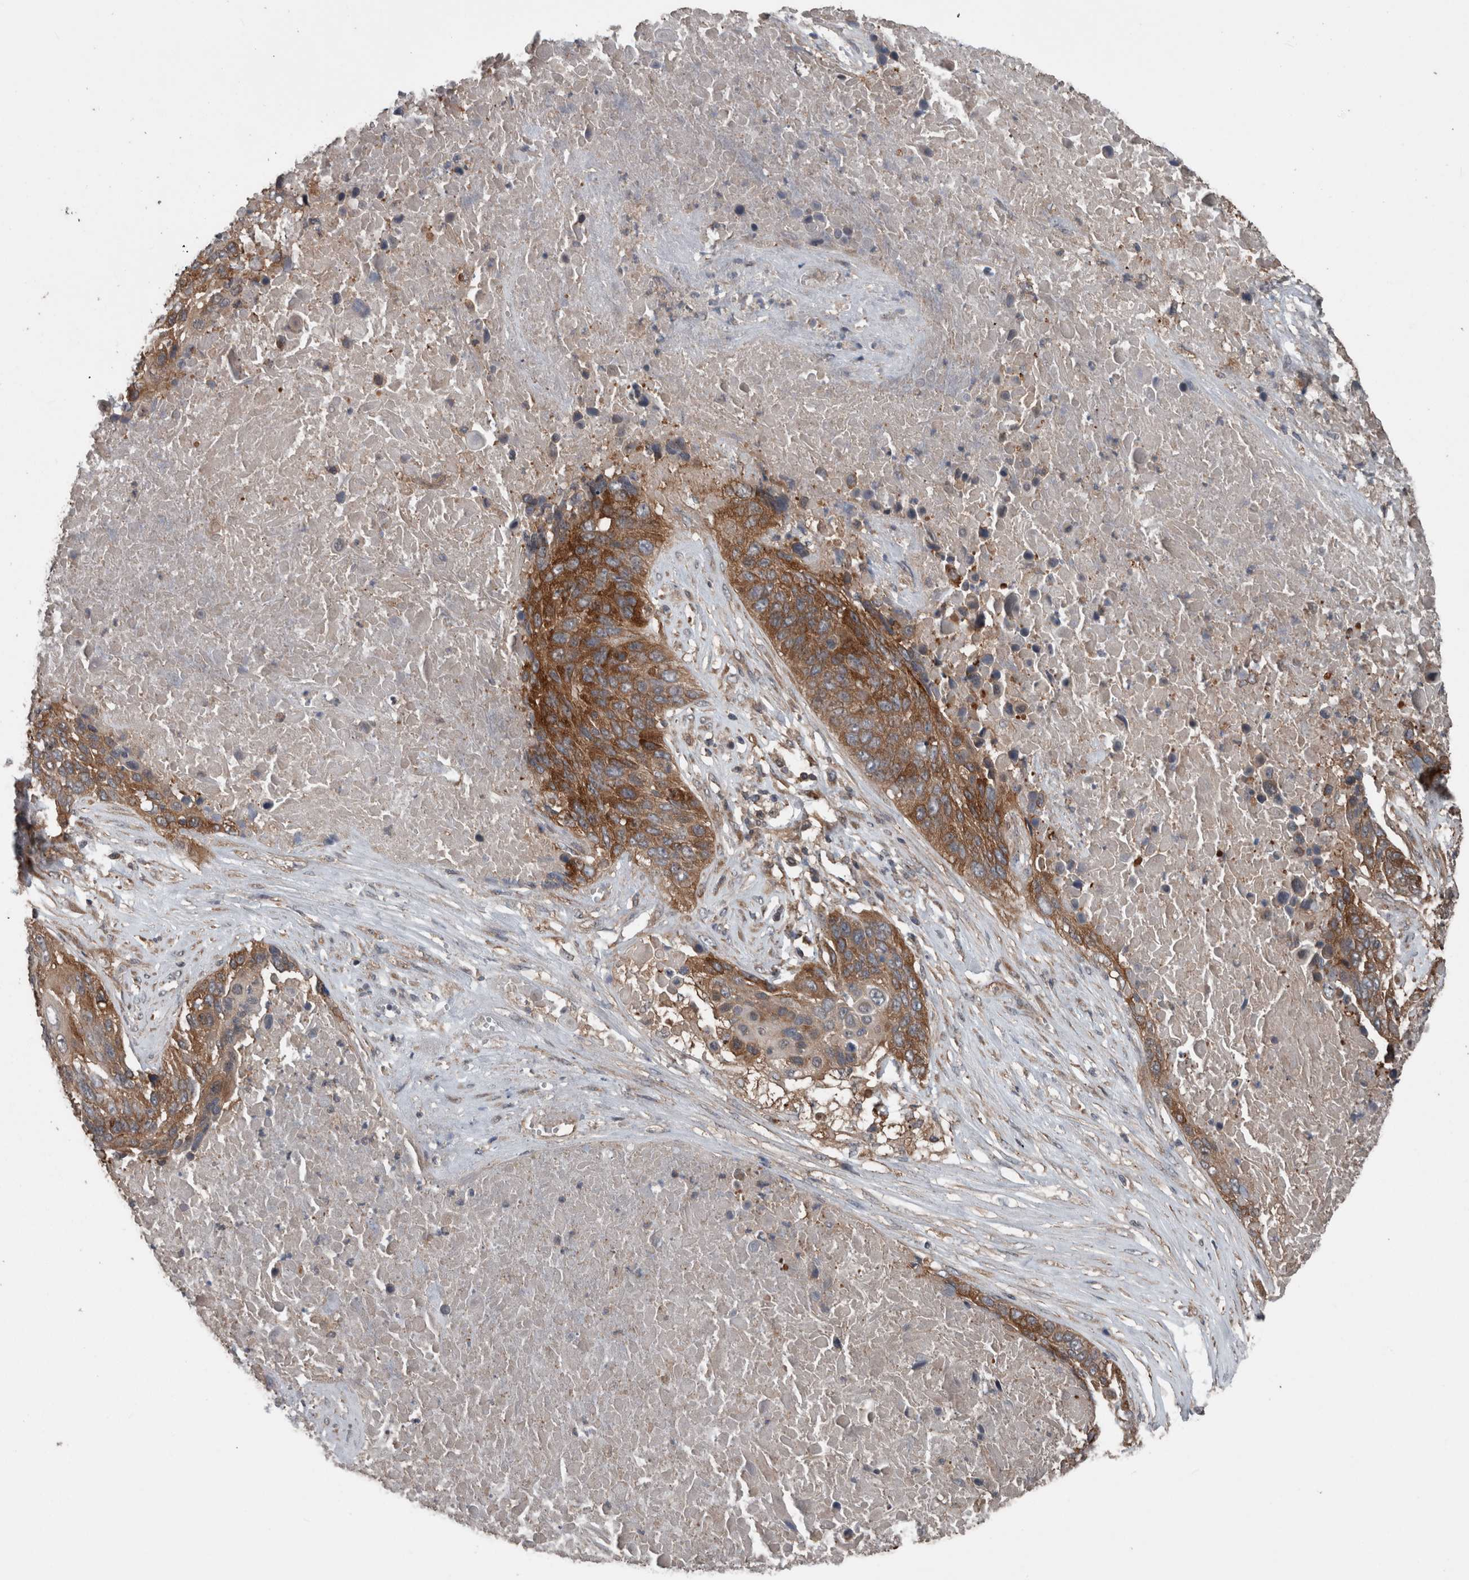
{"staining": {"intensity": "moderate", "quantity": ">75%", "location": "cytoplasmic/membranous"}, "tissue": "lung cancer", "cell_type": "Tumor cells", "image_type": "cancer", "snomed": [{"axis": "morphology", "description": "Squamous cell carcinoma, NOS"}, {"axis": "topography", "description": "Lung"}], "caption": "There is medium levels of moderate cytoplasmic/membranous positivity in tumor cells of lung cancer, as demonstrated by immunohistochemical staining (brown color).", "gene": "RIOK3", "patient": {"sex": "male", "age": 66}}